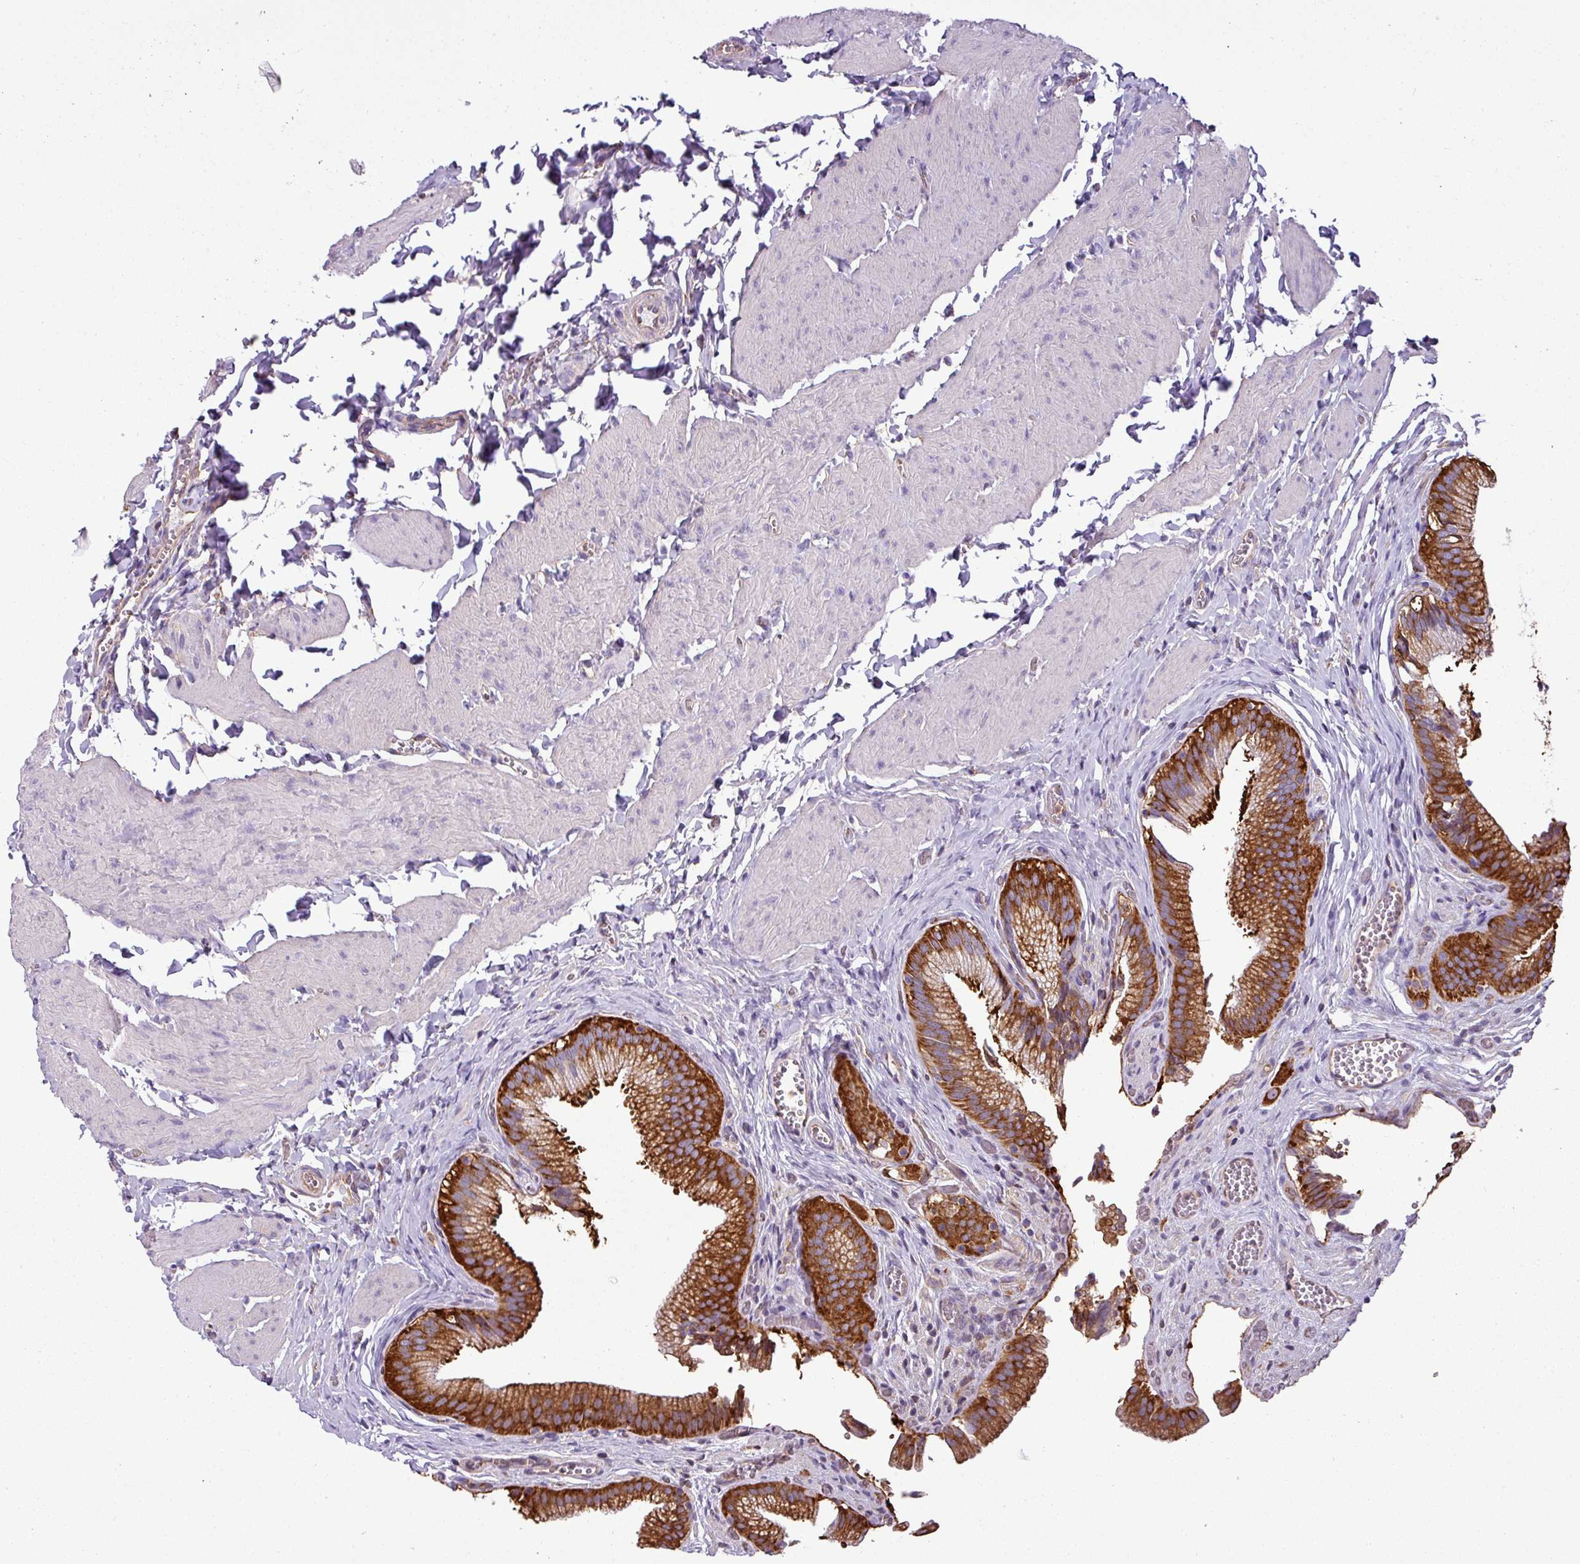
{"staining": {"intensity": "strong", "quantity": ">75%", "location": "cytoplasmic/membranous"}, "tissue": "gallbladder", "cell_type": "Glandular cells", "image_type": "normal", "snomed": [{"axis": "morphology", "description": "Normal tissue, NOS"}, {"axis": "topography", "description": "Gallbladder"}, {"axis": "topography", "description": "Peripheral nerve tissue"}], "caption": "This histopathology image displays normal gallbladder stained with immunohistochemistry to label a protein in brown. The cytoplasmic/membranous of glandular cells show strong positivity for the protein. Nuclei are counter-stained blue.", "gene": "XNDC1N", "patient": {"sex": "male", "age": 17}}